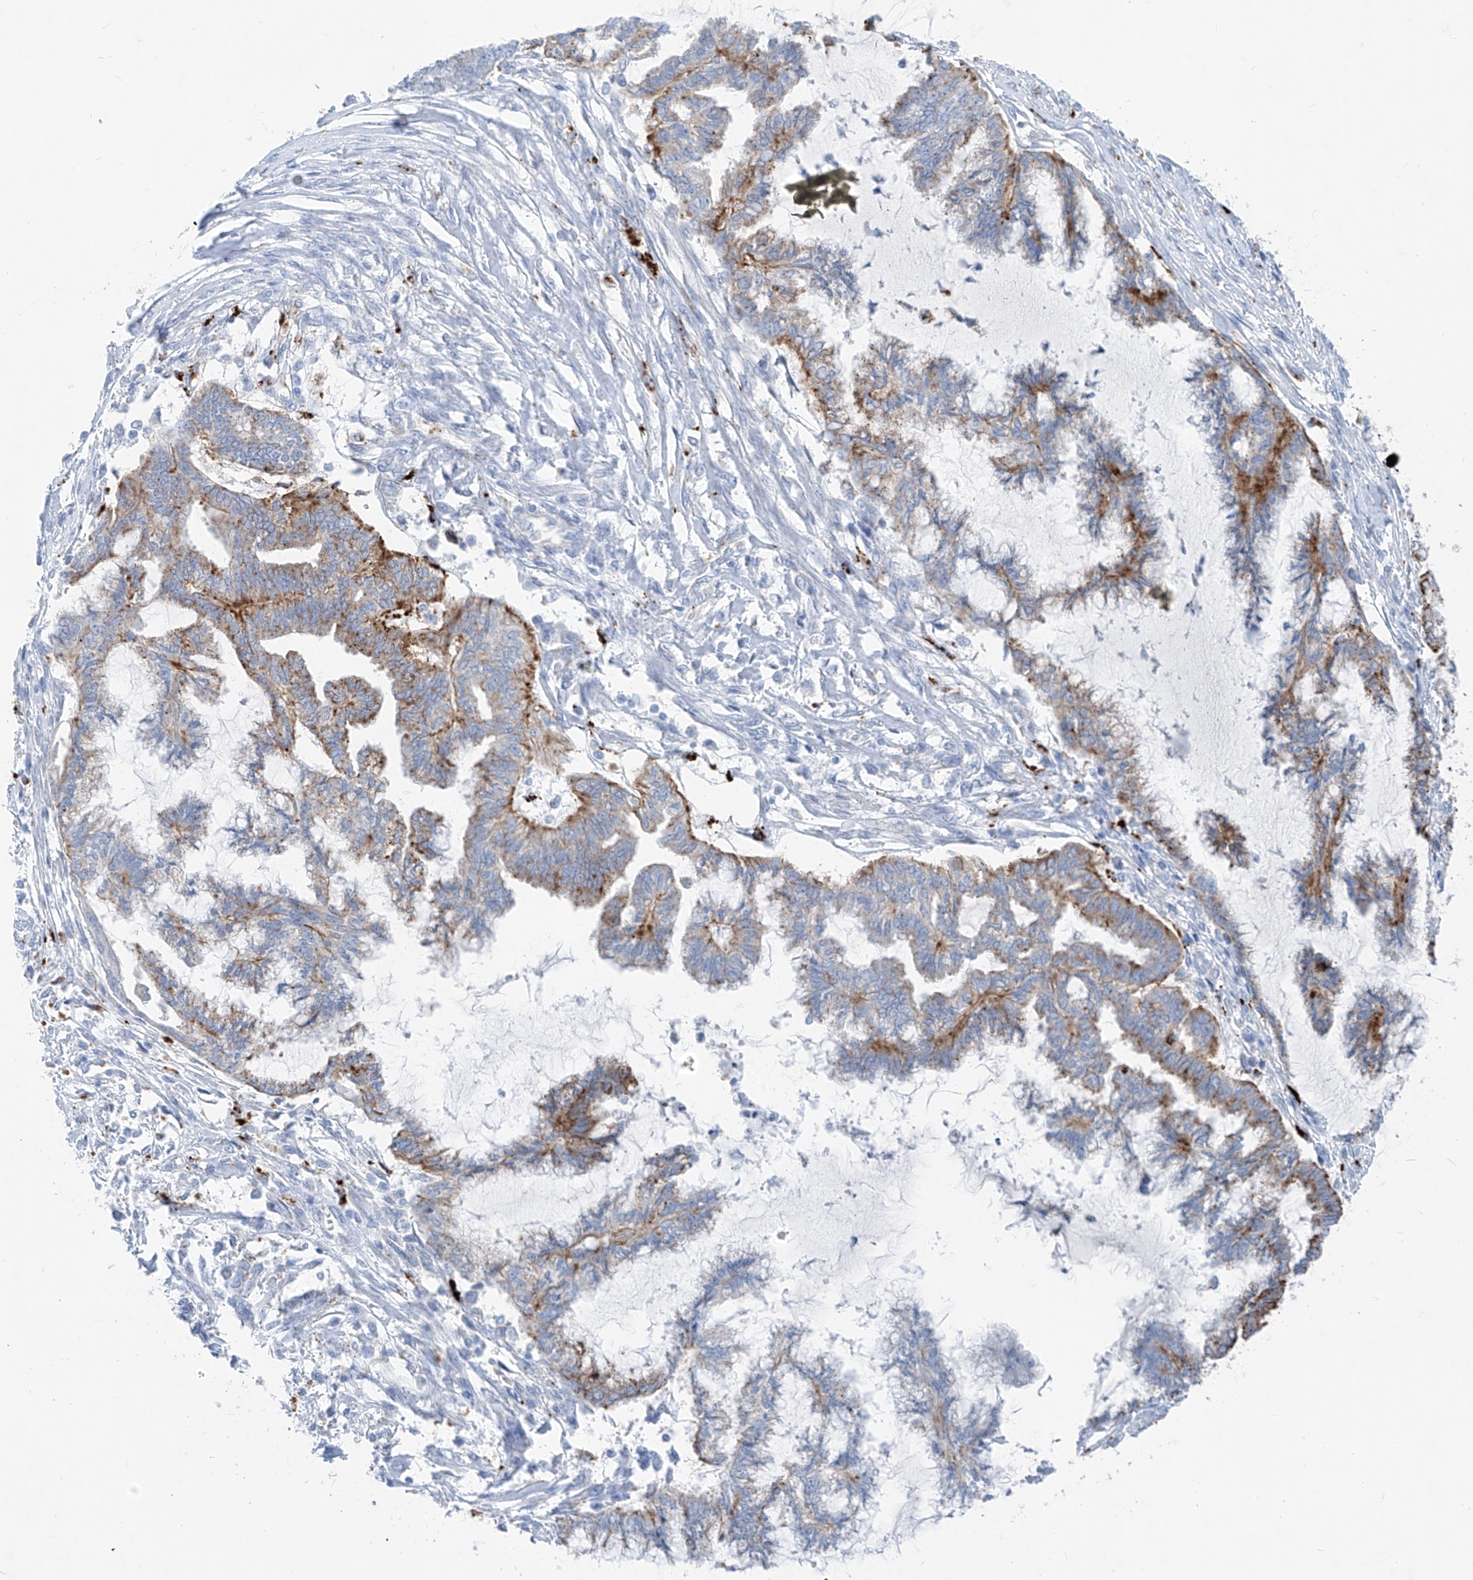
{"staining": {"intensity": "moderate", "quantity": ">75%", "location": "cytoplasmic/membranous"}, "tissue": "endometrial cancer", "cell_type": "Tumor cells", "image_type": "cancer", "snomed": [{"axis": "morphology", "description": "Adenocarcinoma, NOS"}, {"axis": "topography", "description": "Endometrium"}], "caption": "Endometrial cancer (adenocarcinoma) stained with a brown dye exhibits moderate cytoplasmic/membranous positive staining in about >75% of tumor cells.", "gene": "GPR137C", "patient": {"sex": "female", "age": 86}}